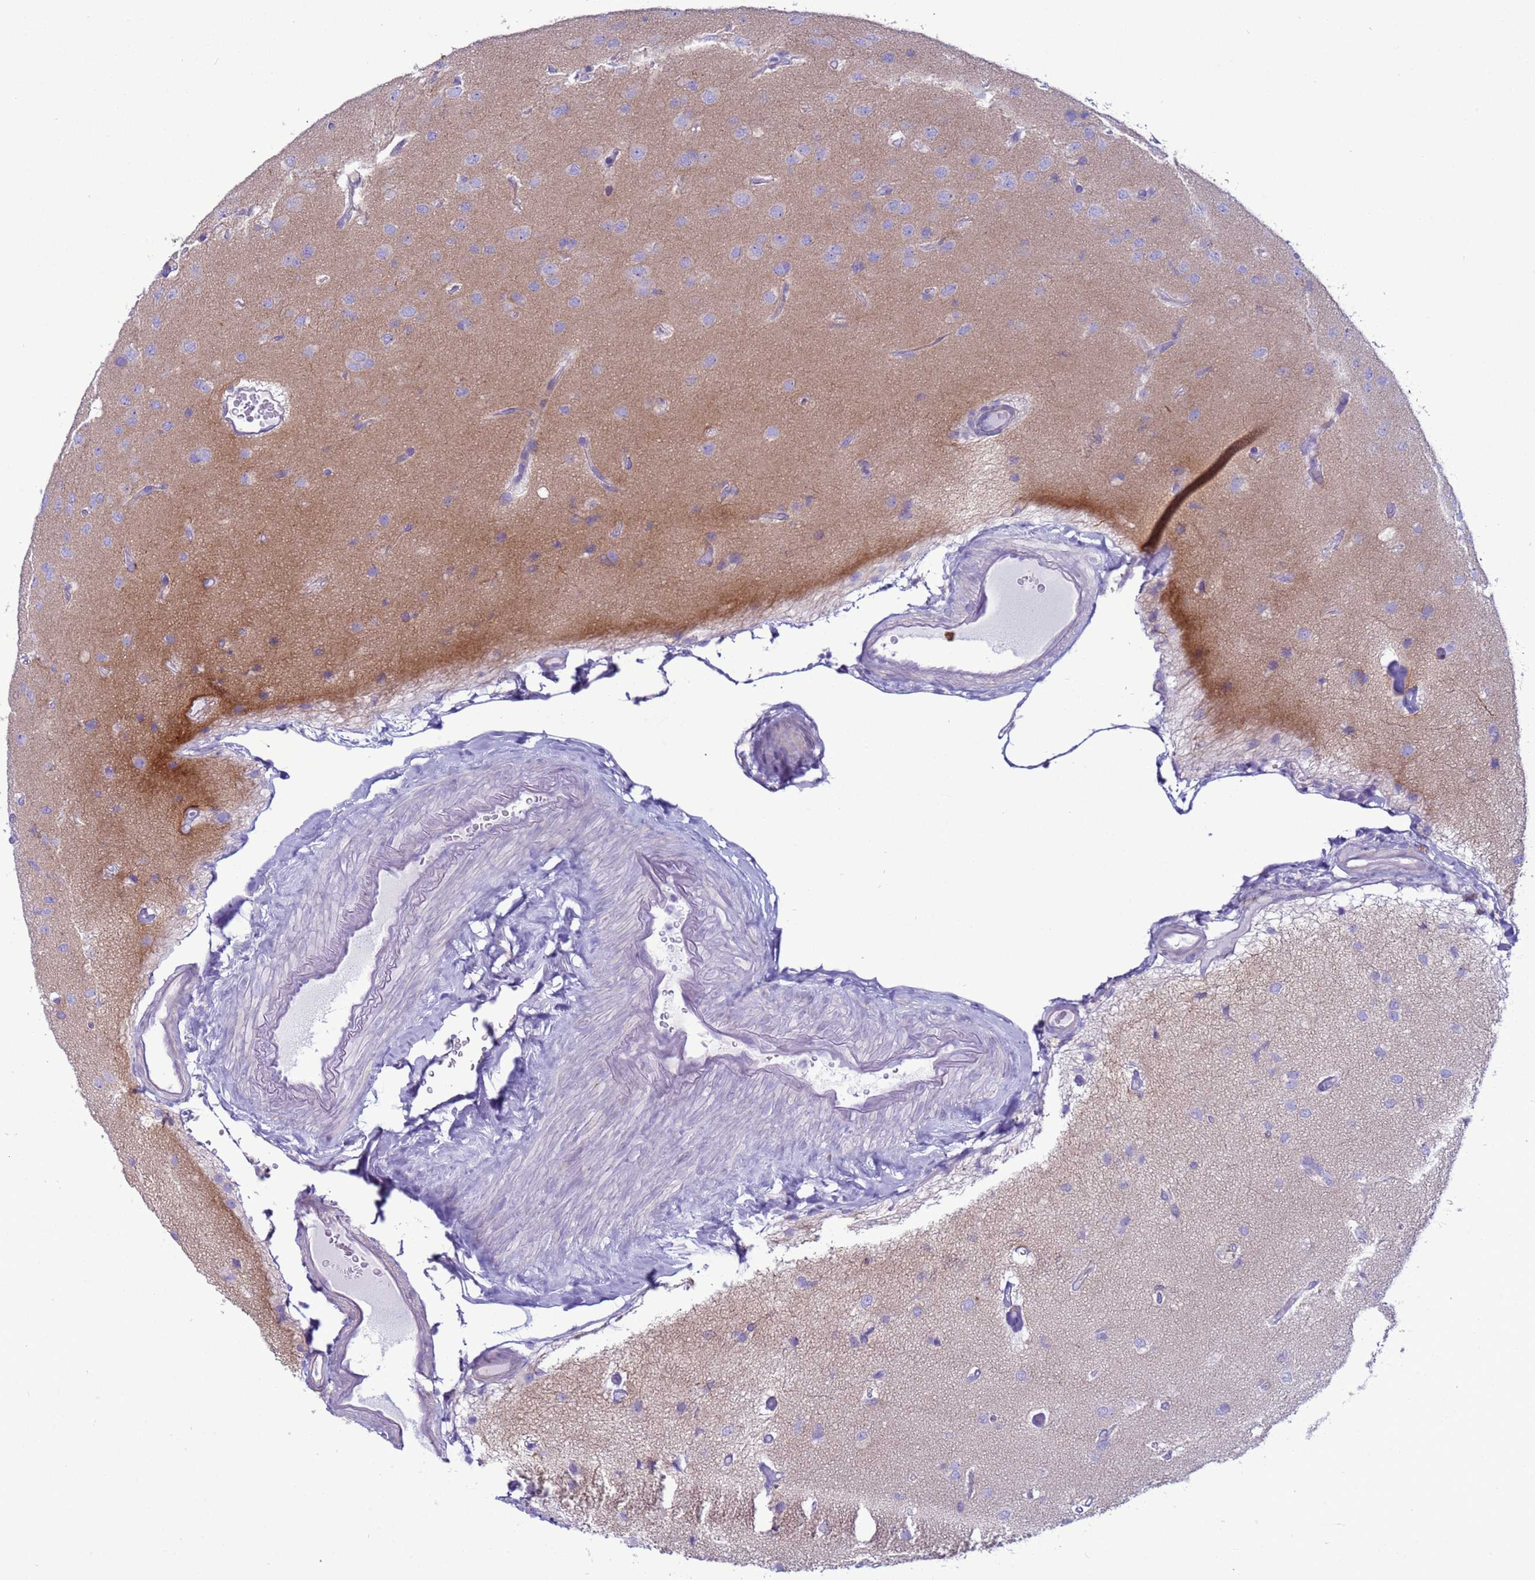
{"staining": {"intensity": "negative", "quantity": "none", "location": "none"}, "tissue": "glioma", "cell_type": "Tumor cells", "image_type": "cancer", "snomed": [{"axis": "morphology", "description": "Glioma, malignant, High grade"}, {"axis": "topography", "description": "Brain"}], "caption": "A photomicrograph of malignant glioma (high-grade) stained for a protein displays no brown staining in tumor cells.", "gene": "CST4", "patient": {"sex": "male", "age": 77}}